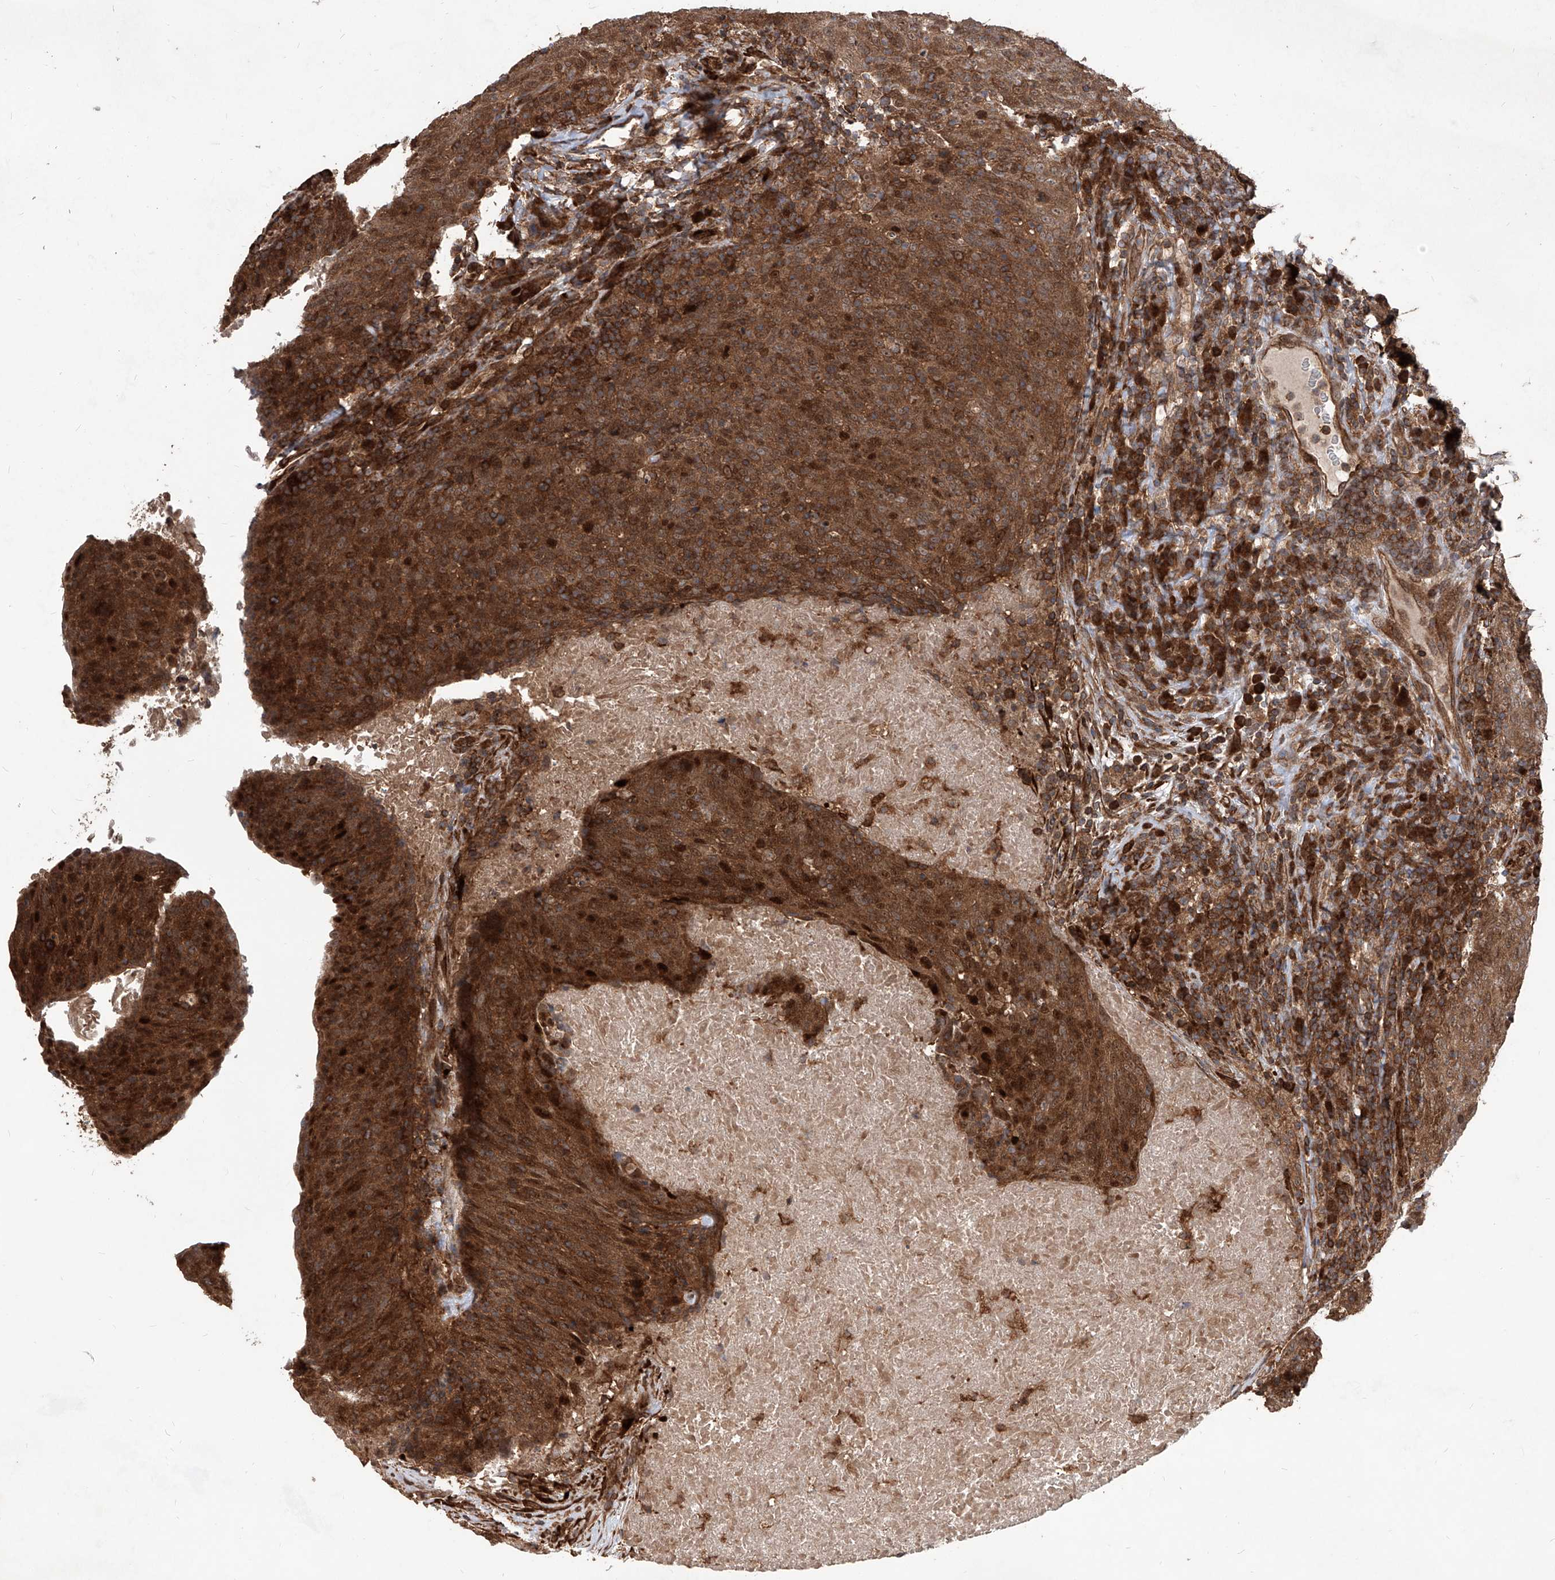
{"staining": {"intensity": "strong", "quantity": ">75%", "location": "cytoplasmic/membranous,nuclear"}, "tissue": "head and neck cancer", "cell_type": "Tumor cells", "image_type": "cancer", "snomed": [{"axis": "morphology", "description": "Squamous cell carcinoma, NOS"}, {"axis": "morphology", "description": "Squamous cell carcinoma, metastatic, NOS"}, {"axis": "topography", "description": "Lymph node"}, {"axis": "topography", "description": "Head-Neck"}], "caption": "About >75% of tumor cells in human metastatic squamous cell carcinoma (head and neck) display strong cytoplasmic/membranous and nuclear protein staining as visualized by brown immunohistochemical staining.", "gene": "MAGED2", "patient": {"sex": "male", "age": 62}}